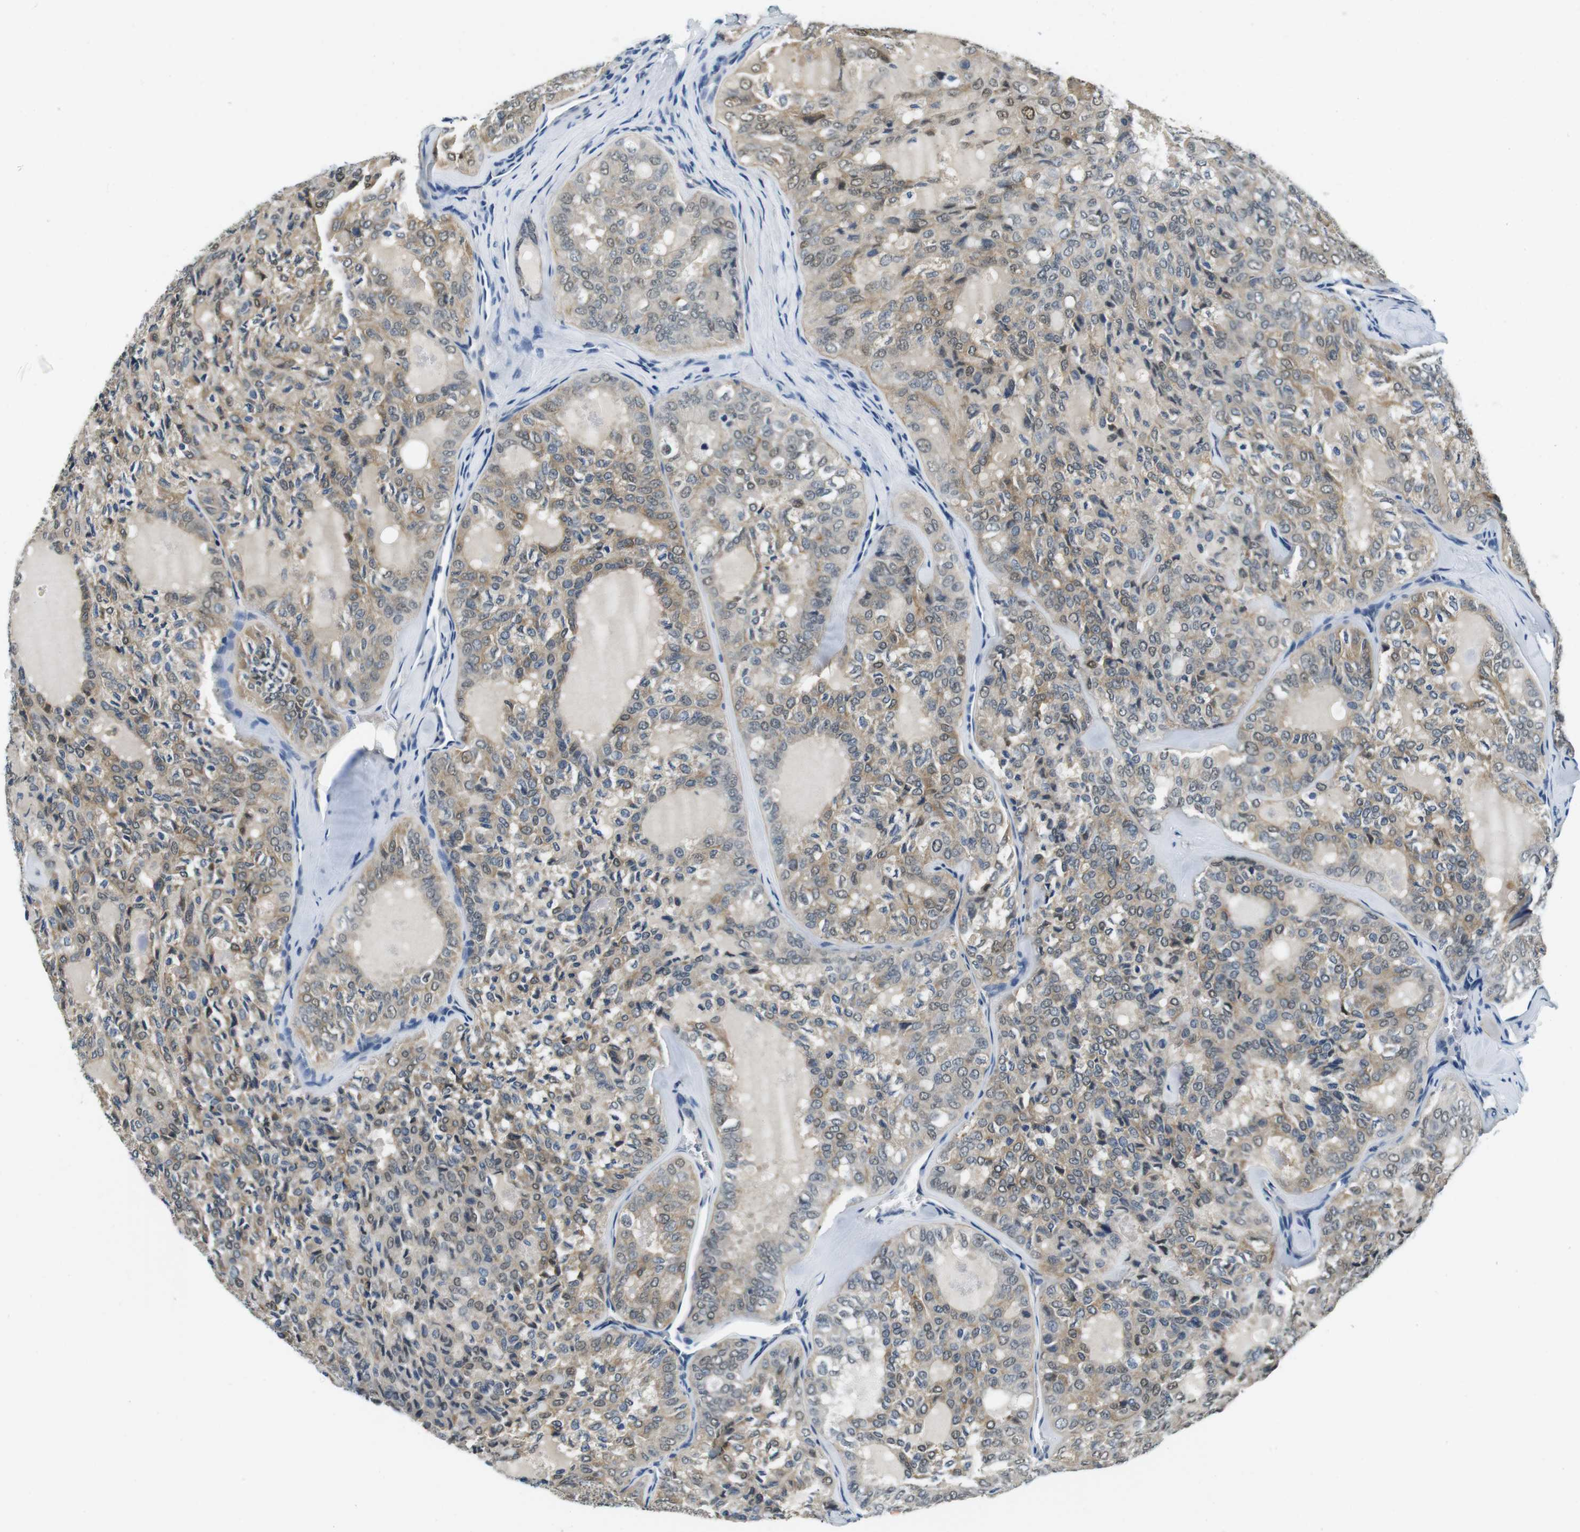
{"staining": {"intensity": "weak", "quantity": ">75%", "location": "cytoplasmic/membranous,nuclear"}, "tissue": "thyroid cancer", "cell_type": "Tumor cells", "image_type": "cancer", "snomed": [{"axis": "morphology", "description": "Follicular adenoma carcinoma, NOS"}, {"axis": "topography", "description": "Thyroid gland"}], "caption": "Immunohistochemical staining of human thyroid follicular adenoma carcinoma displays weak cytoplasmic/membranous and nuclear protein positivity in approximately >75% of tumor cells.", "gene": "DTNA", "patient": {"sex": "male", "age": 75}}